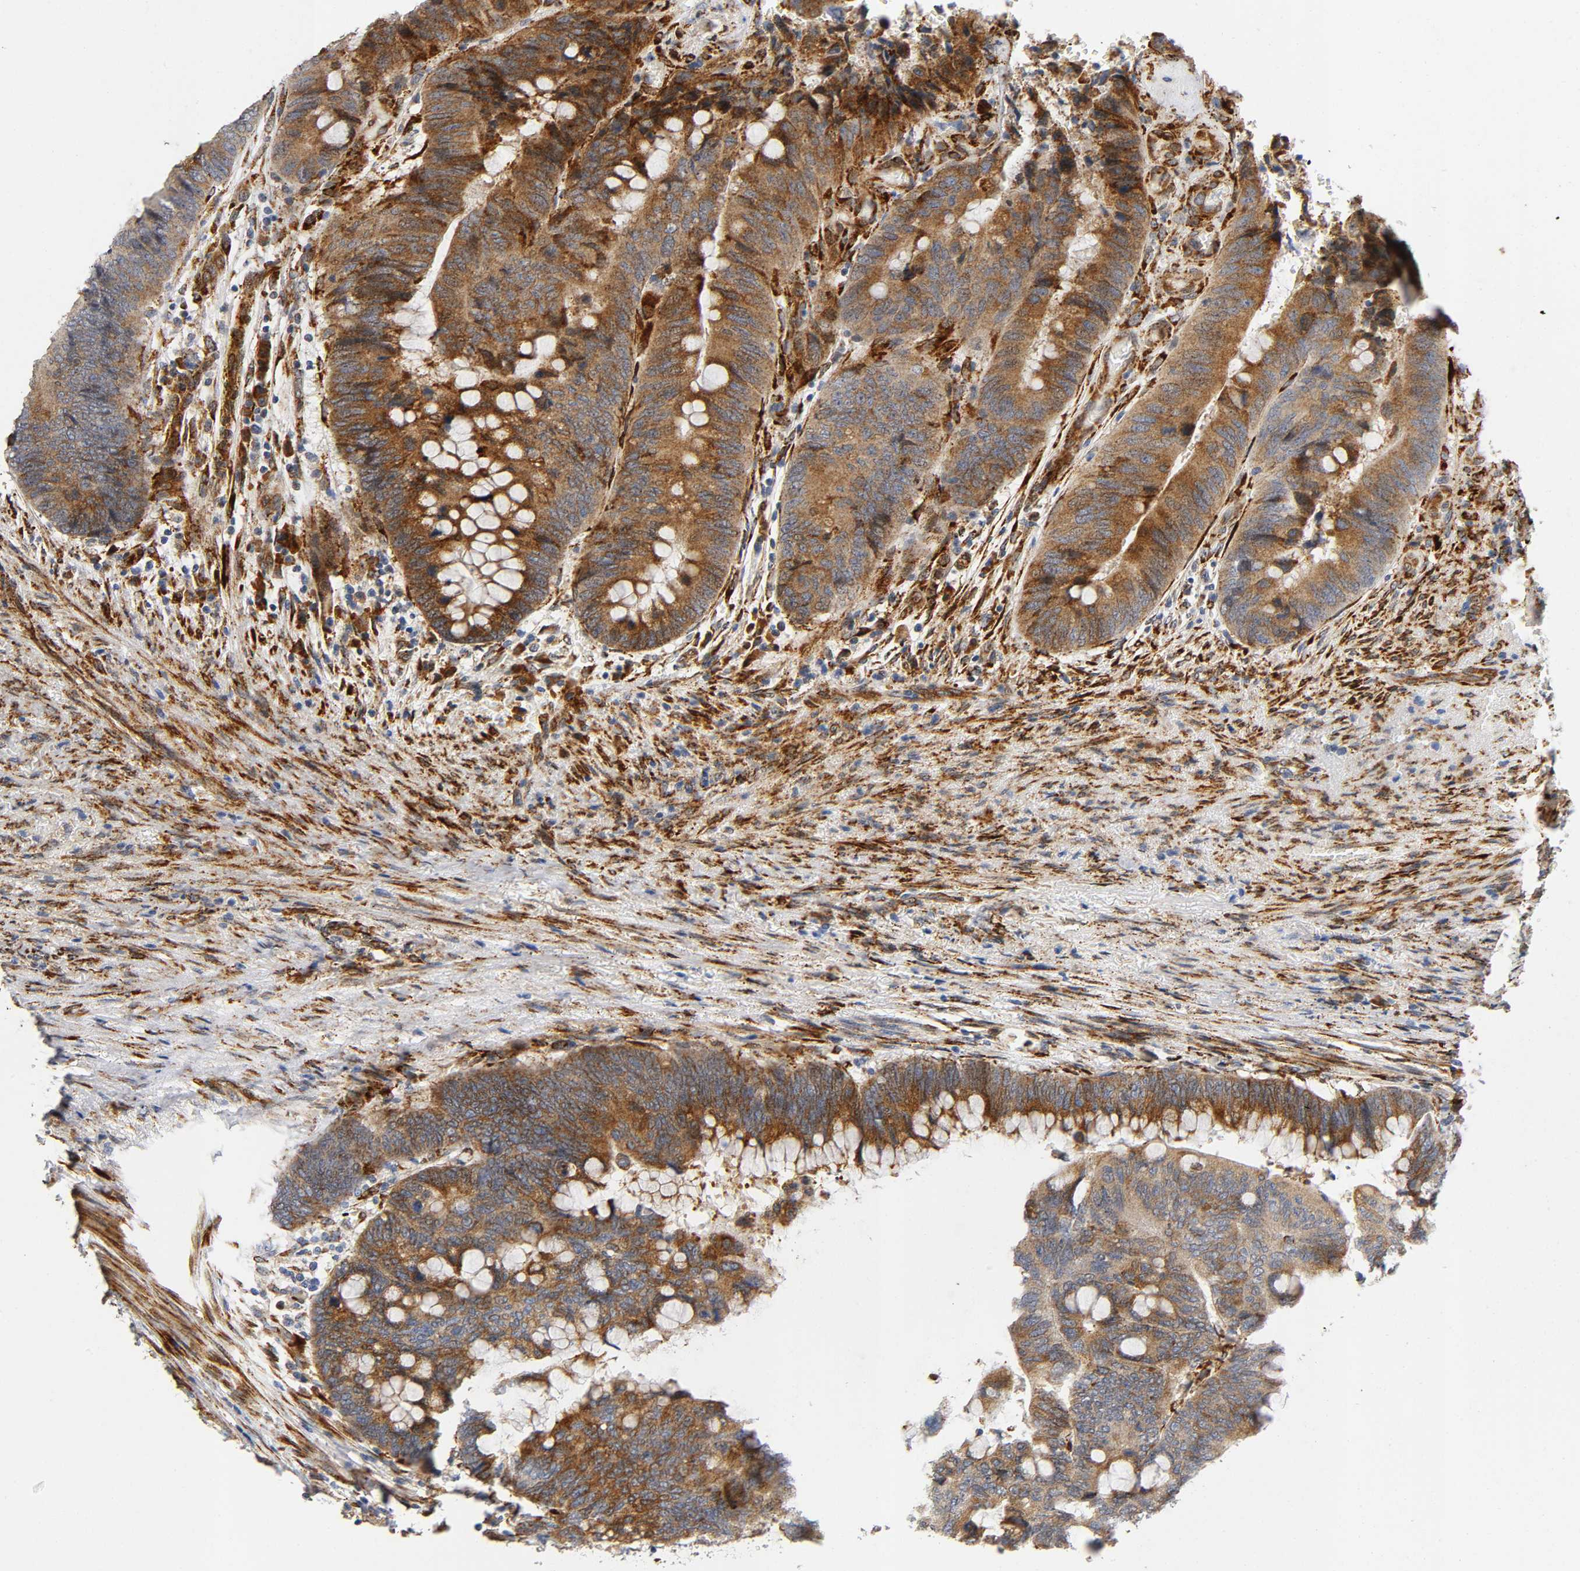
{"staining": {"intensity": "strong", "quantity": ">75%", "location": "cytoplasmic/membranous"}, "tissue": "colorectal cancer", "cell_type": "Tumor cells", "image_type": "cancer", "snomed": [{"axis": "morphology", "description": "Normal tissue, NOS"}, {"axis": "morphology", "description": "Adenocarcinoma, NOS"}, {"axis": "topography", "description": "Rectum"}, {"axis": "topography", "description": "Peripheral nerve tissue"}], "caption": "There is high levels of strong cytoplasmic/membranous positivity in tumor cells of colorectal cancer (adenocarcinoma), as demonstrated by immunohistochemical staining (brown color).", "gene": "SOS2", "patient": {"sex": "male", "age": 92}}